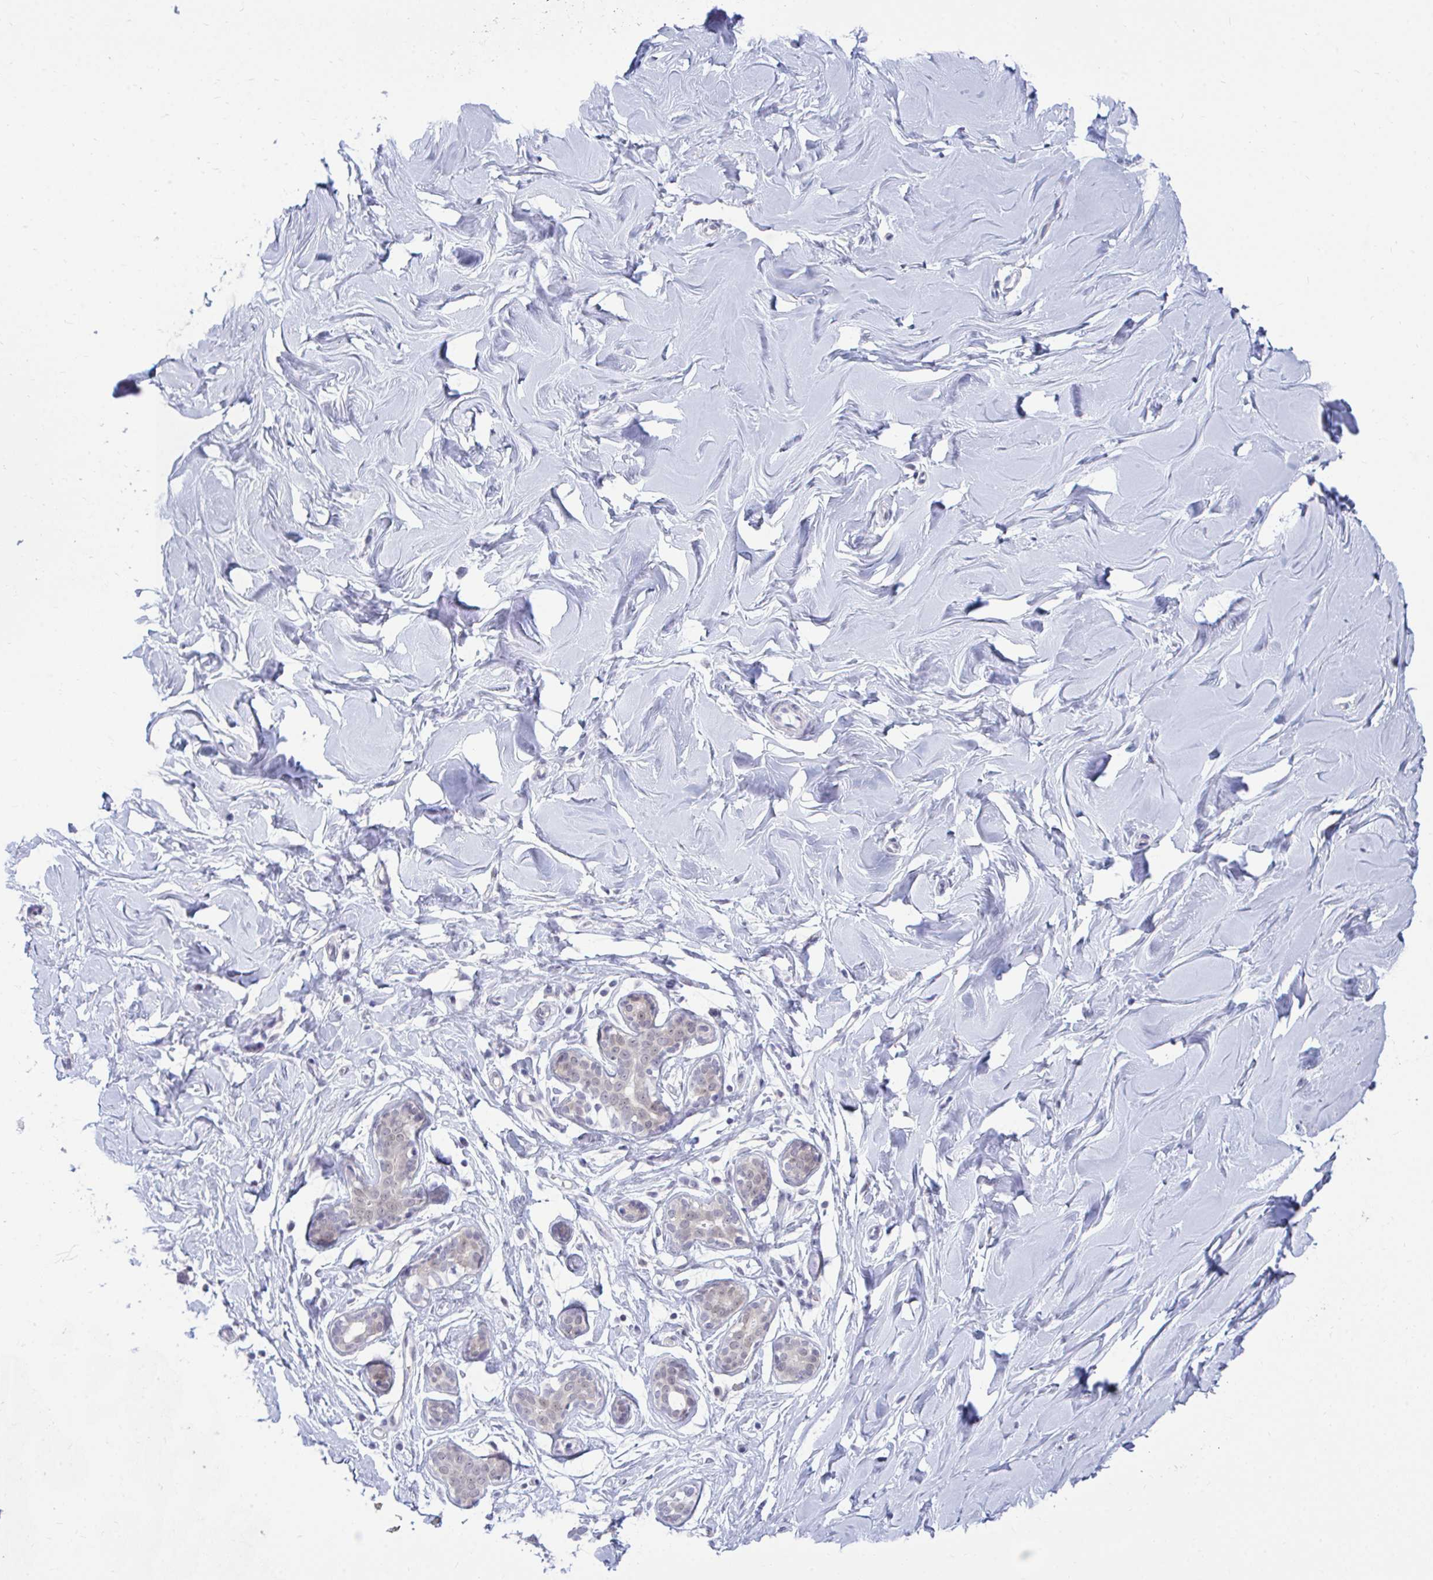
{"staining": {"intensity": "negative", "quantity": "none", "location": "none"}, "tissue": "breast", "cell_type": "Adipocytes", "image_type": "normal", "snomed": [{"axis": "morphology", "description": "Normal tissue, NOS"}, {"axis": "topography", "description": "Breast"}], "caption": "Breast was stained to show a protein in brown. There is no significant expression in adipocytes. Brightfield microscopy of IHC stained with DAB (brown) and hematoxylin (blue), captured at high magnification.", "gene": "CSE1L", "patient": {"sex": "female", "age": 27}}